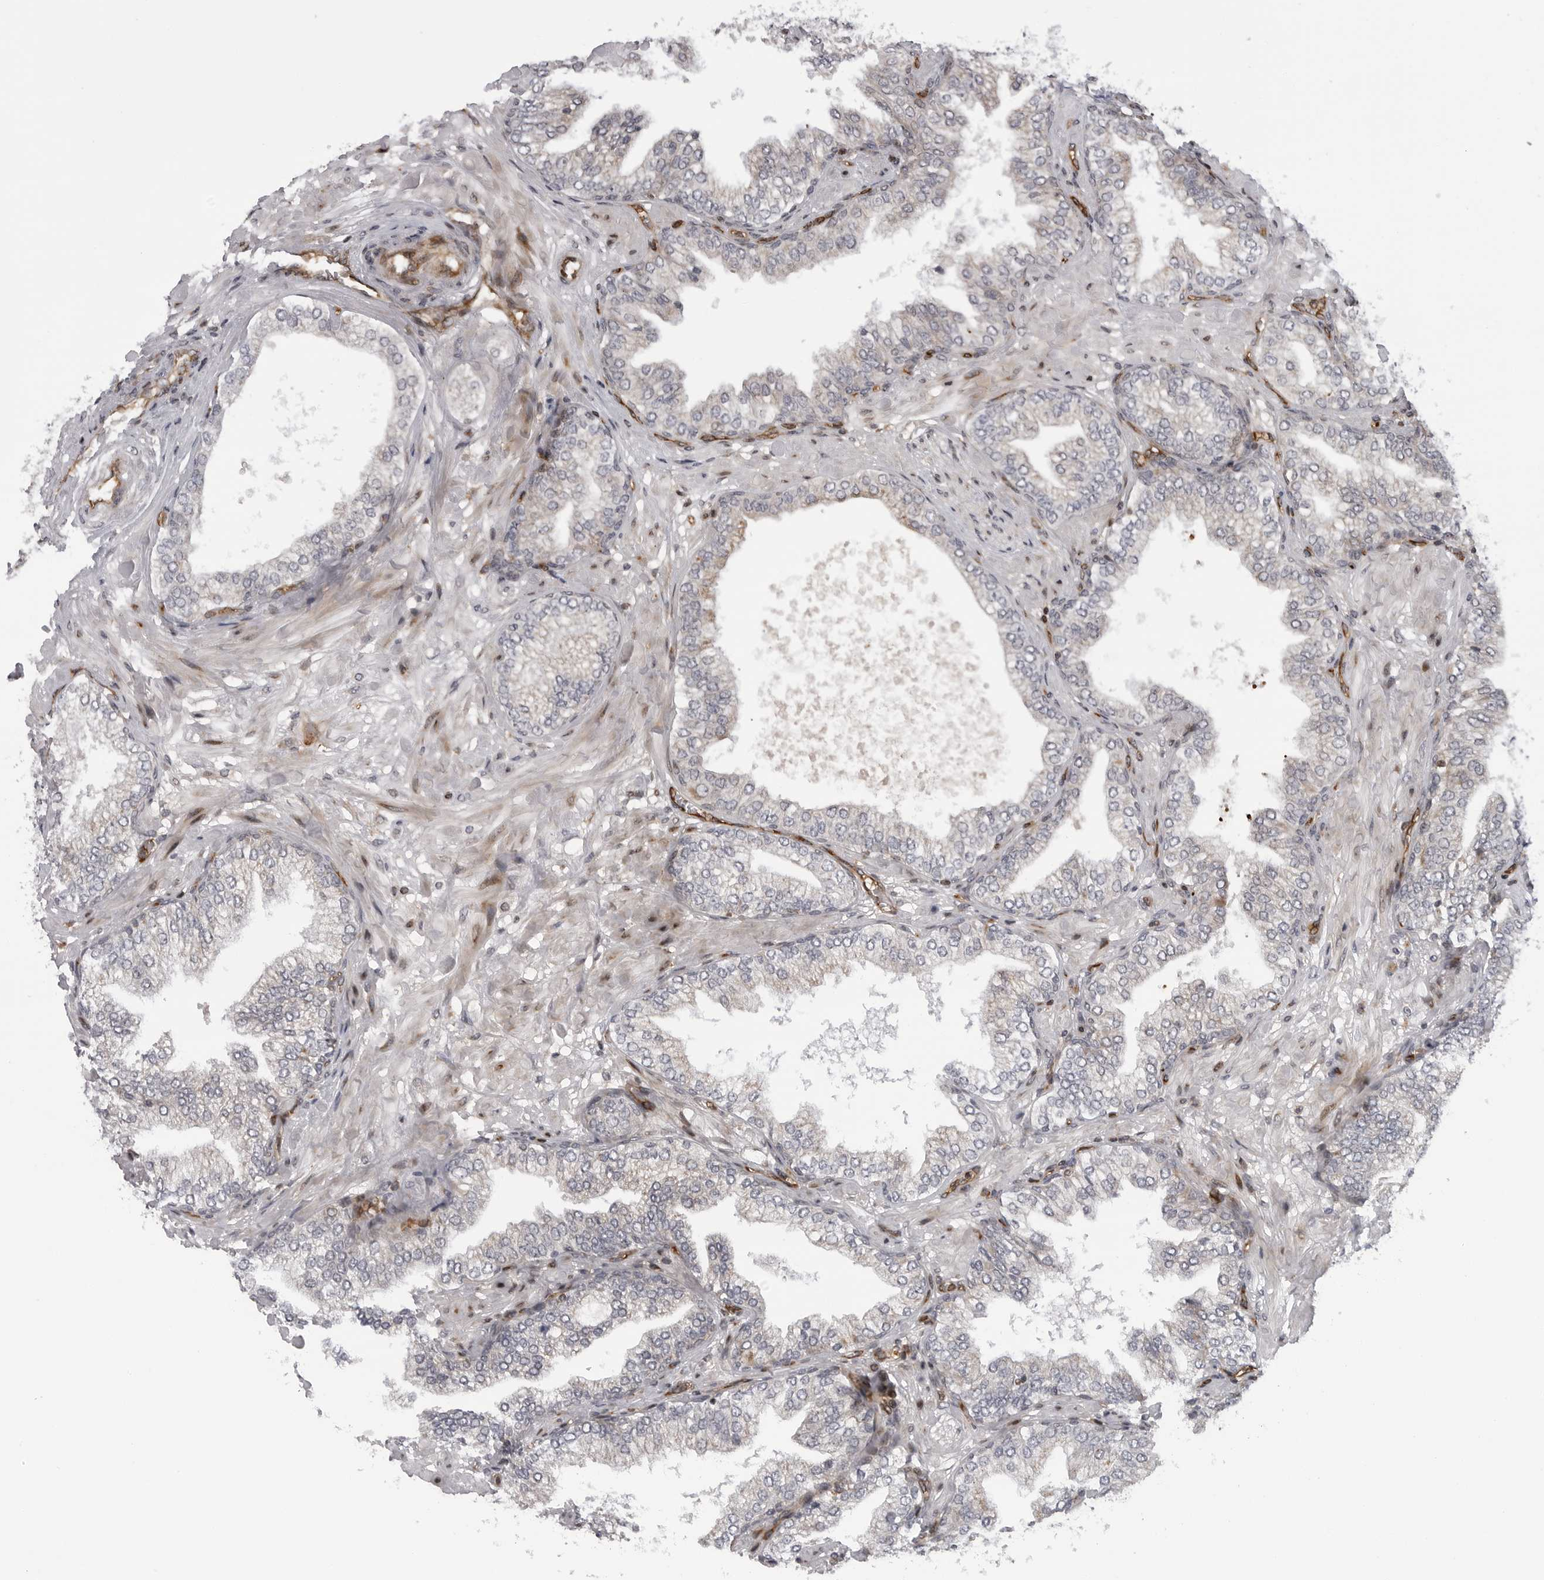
{"staining": {"intensity": "negative", "quantity": "none", "location": "none"}, "tissue": "prostate cancer", "cell_type": "Tumor cells", "image_type": "cancer", "snomed": [{"axis": "morphology", "description": "Adenocarcinoma, High grade"}, {"axis": "topography", "description": "Prostate"}], "caption": "Tumor cells show no significant staining in high-grade adenocarcinoma (prostate). Nuclei are stained in blue.", "gene": "ABL1", "patient": {"sex": "male", "age": 59}}